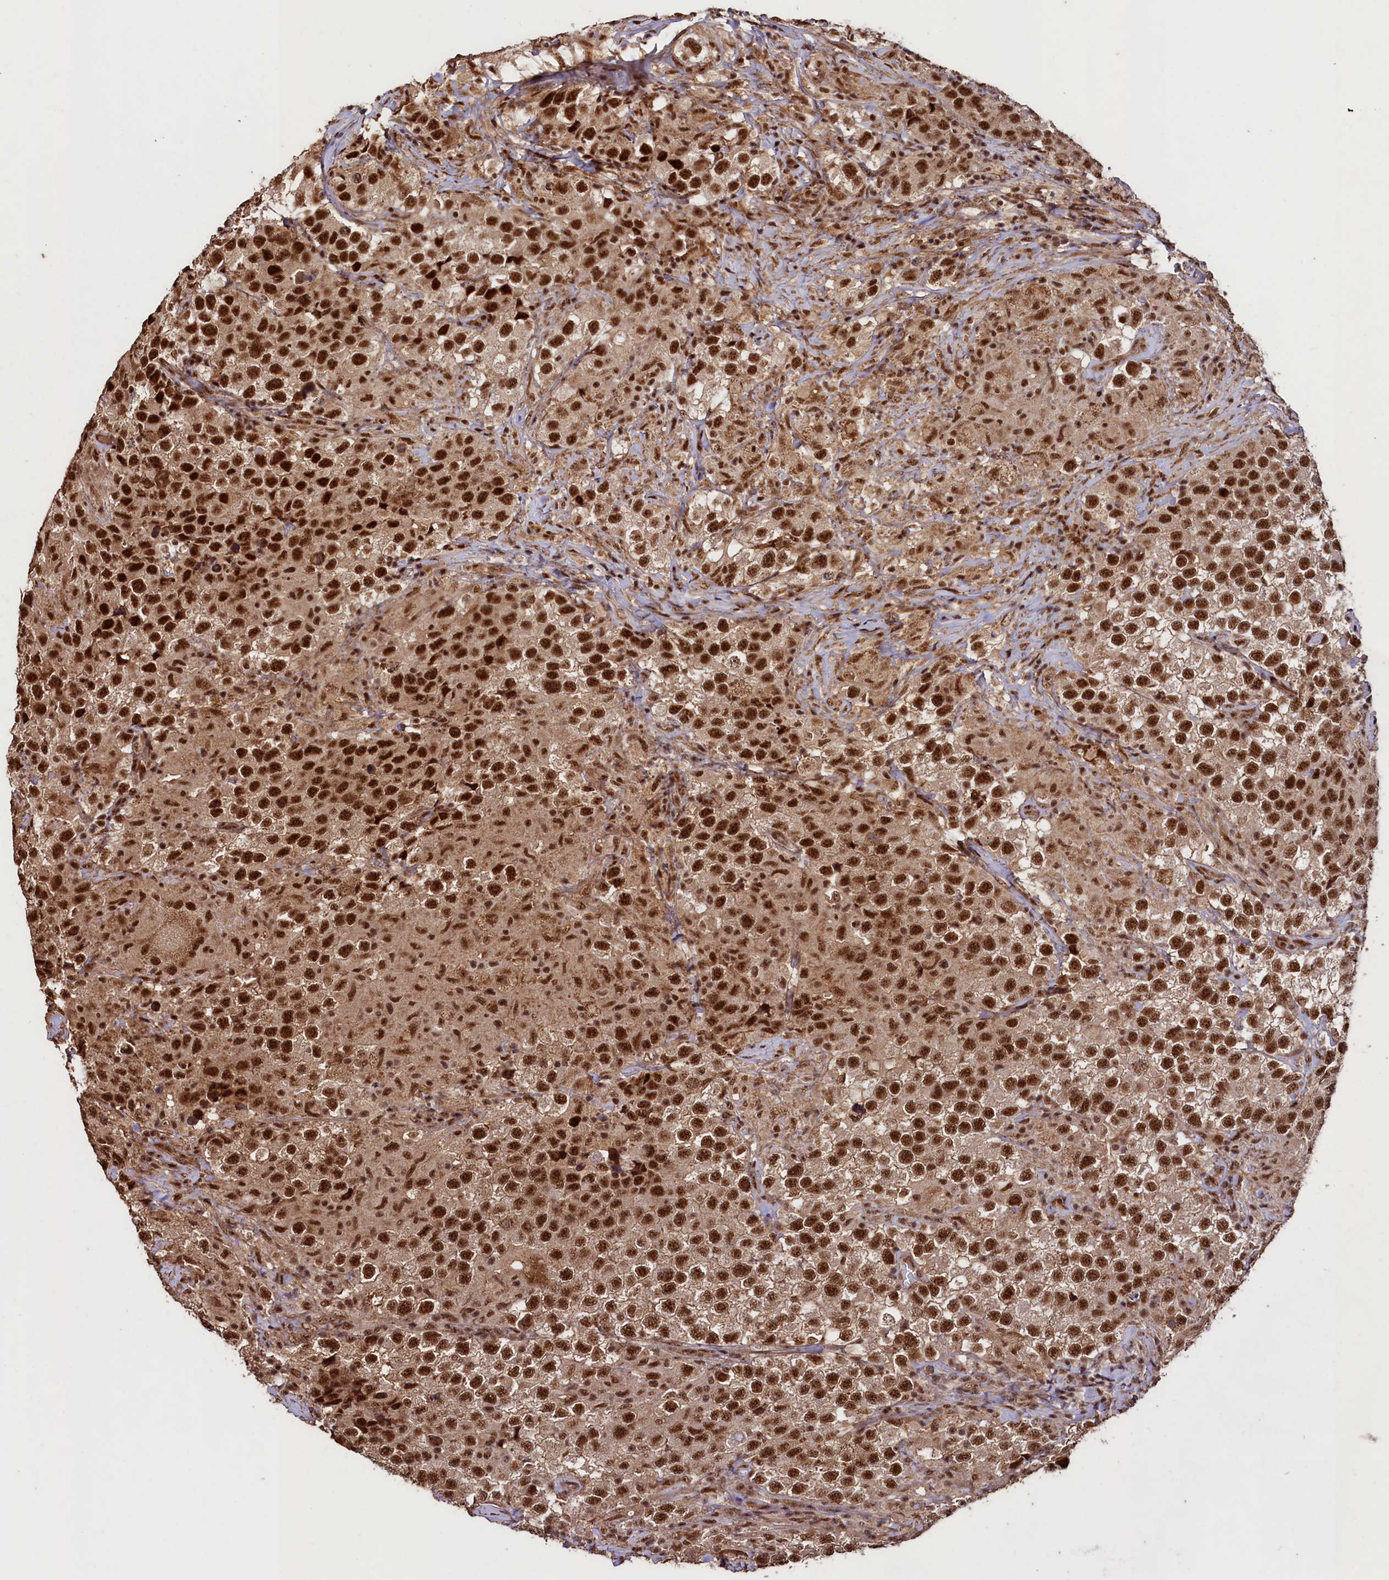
{"staining": {"intensity": "strong", "quantity": ">75%", "location": "nuclear"}, "tissue": "testis cancer", "cell_type": "Tumor cells", "image_type": "cancer", "snomed": [{"axis": "morphology", "description": "Seminoma, NOS"}, {"axis": "topography", "description": "Testis"}], "caption": "Protein staining by immunohistochemistry (IHC) reveals strong nuclear expression in approximately >75% of tumor cells in testis cancer.", "gene": "SFSWAP", "patient": {"sex": "male", "age": 46}}